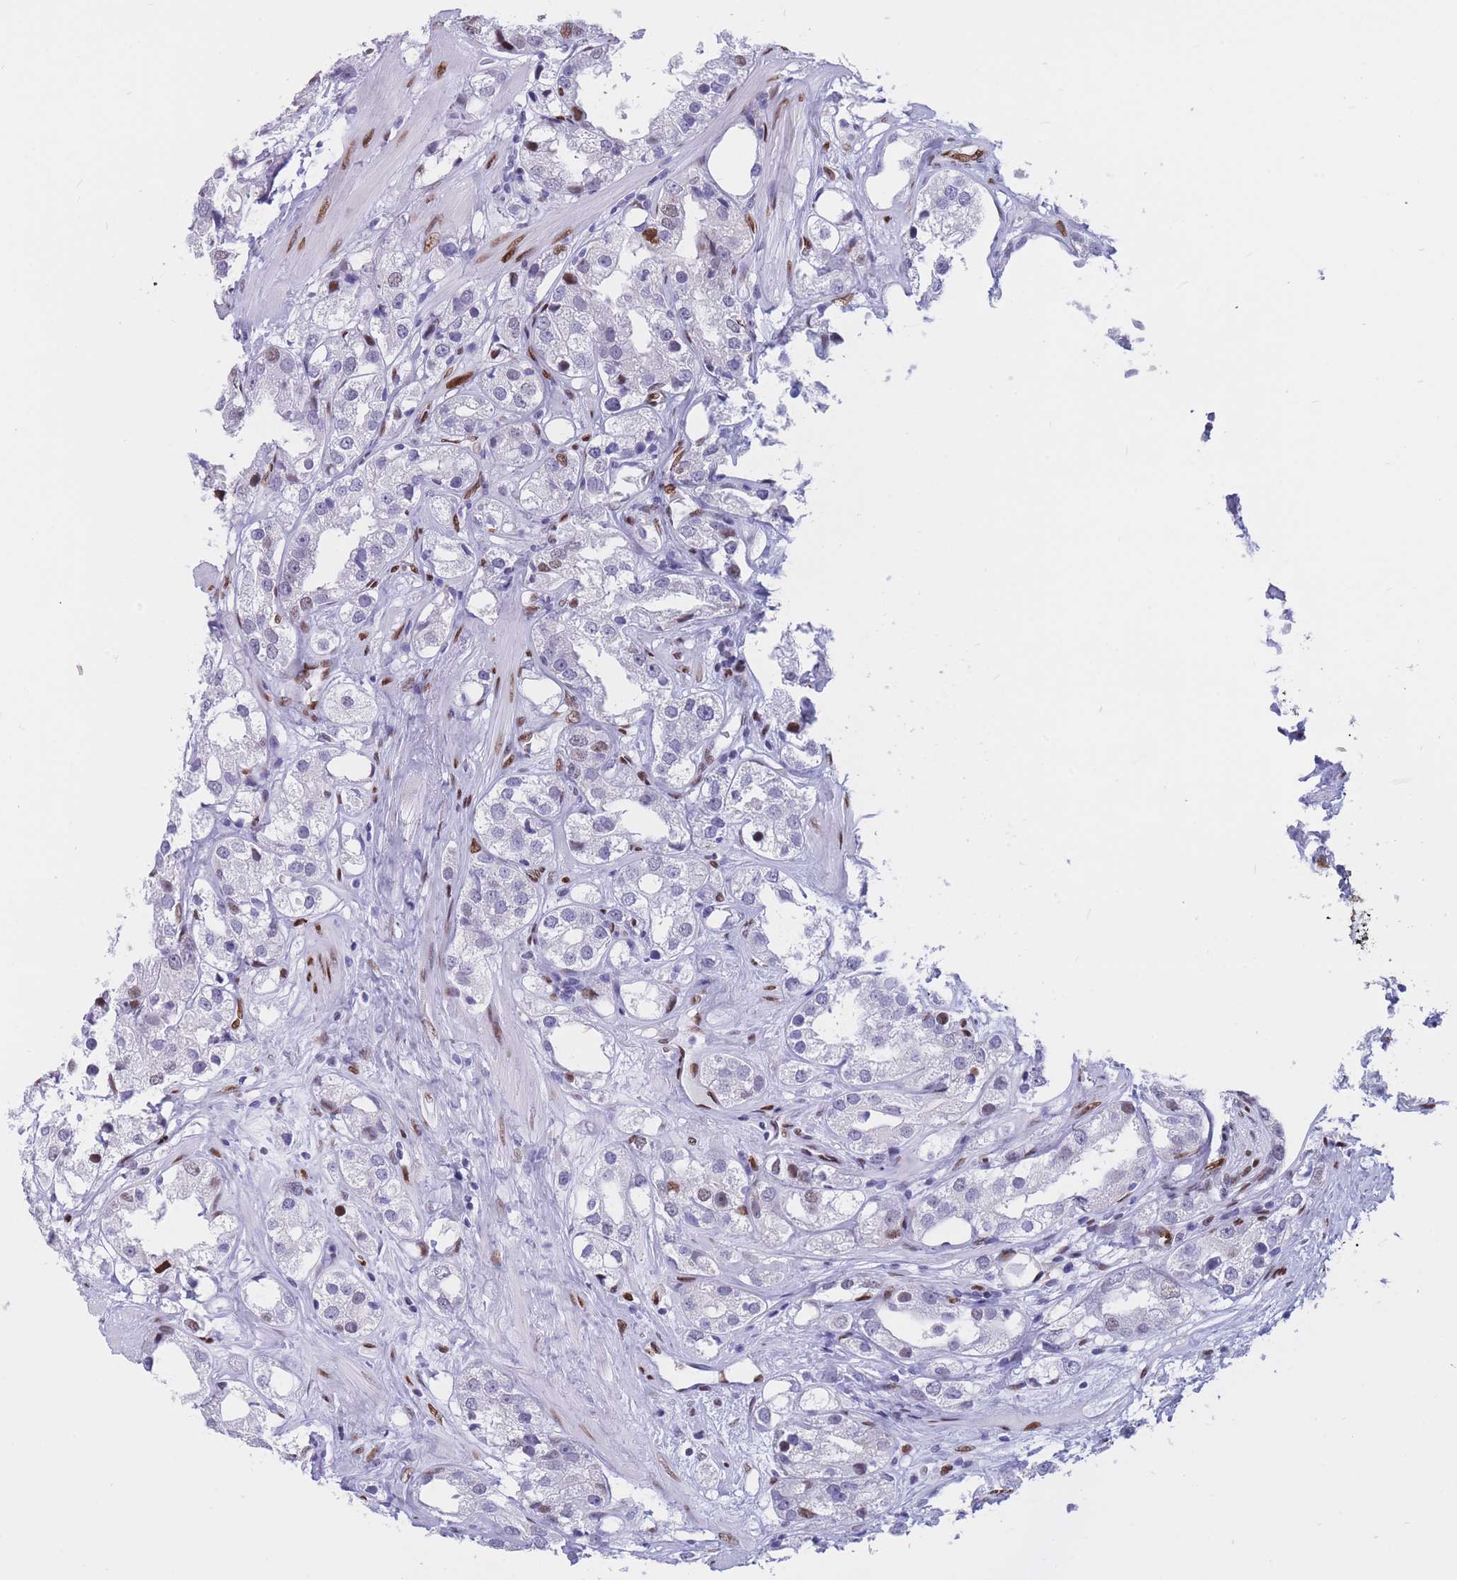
{"staining": {"intensity": "negative", "quantity": "none", "location": "none"}, "tissue": "prostate cancer", "cell_type": "Tumor cells", "image_type": "cancer", "snomed": [{"axis": "morphology", "description": "Adenocarcinoma, NOS"}, {"axis": "topography", "description": "Prostate"}], "caption": "There is no significant staining in tumor cells of prostate cancer.", "gene": "NASP", "patient": {"sex": "male", "age": 79}}